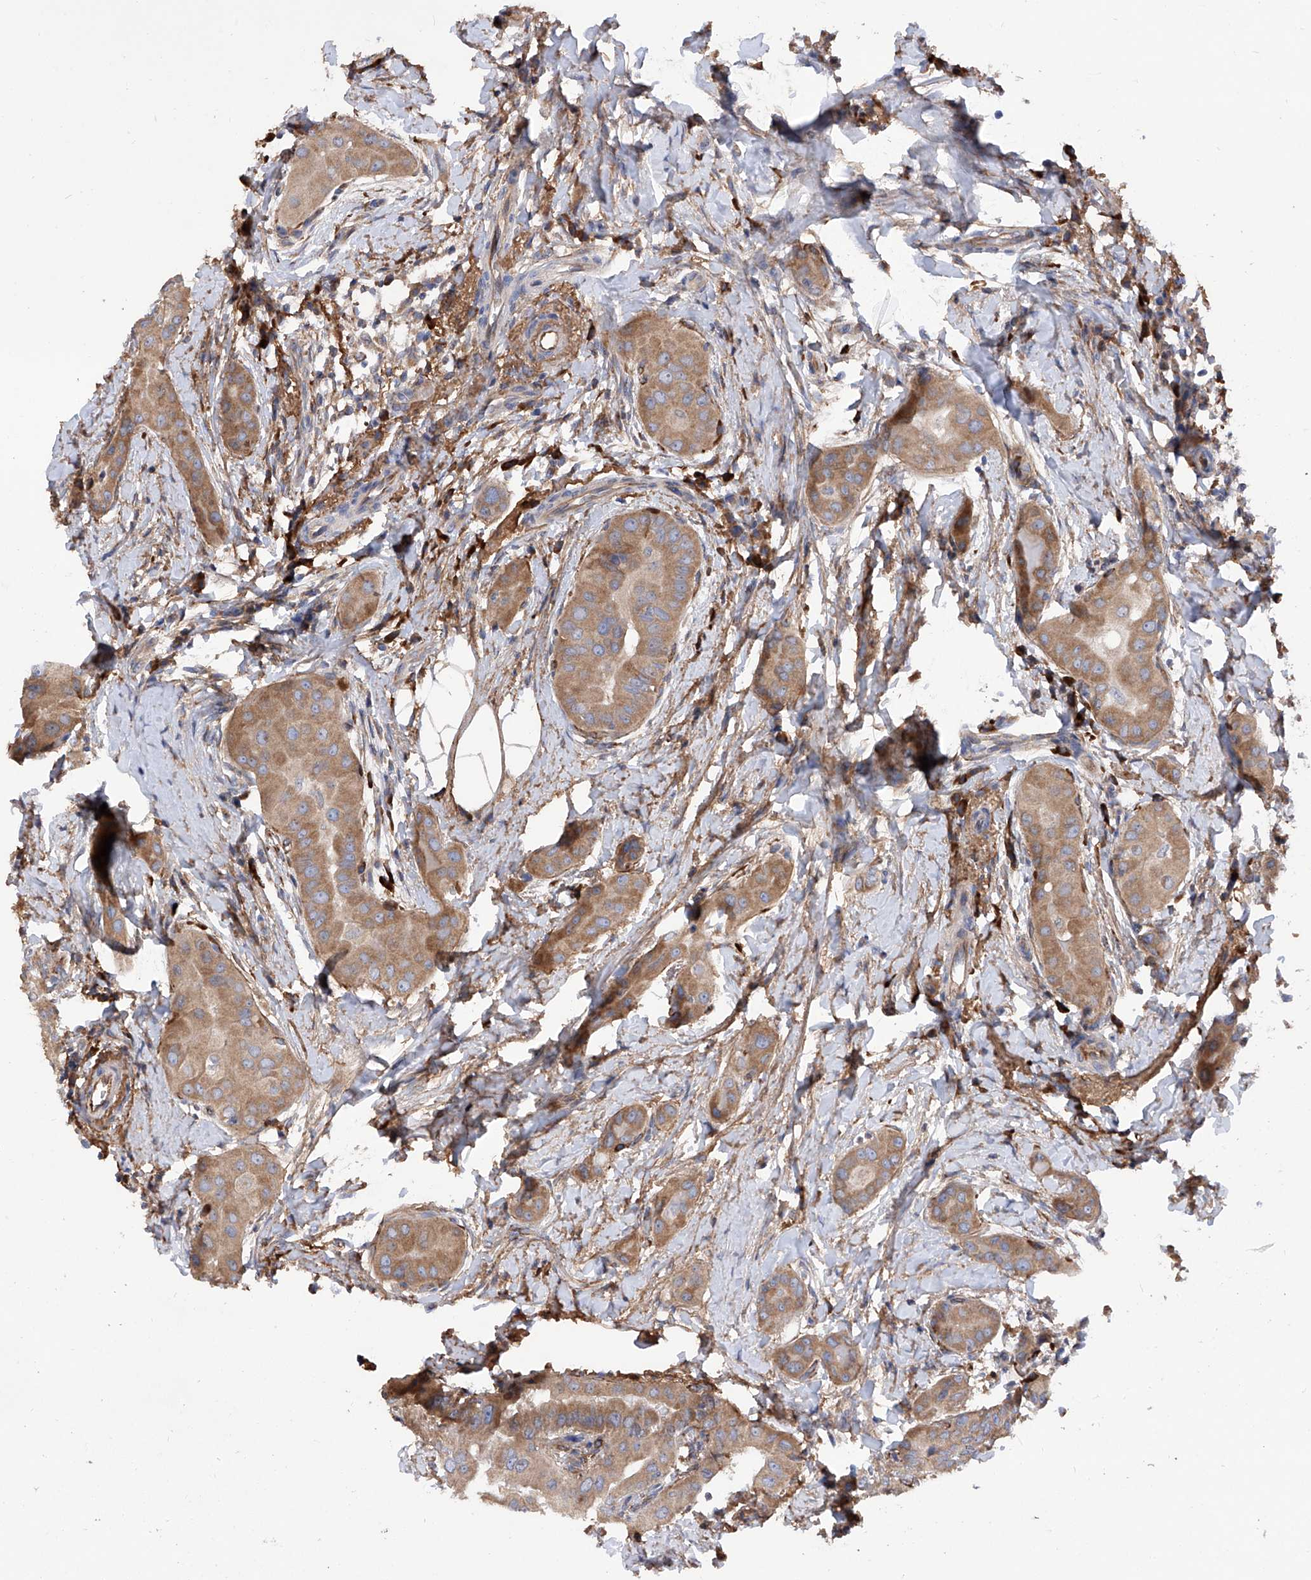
{"staining": {"intensity": "moderate", "quantity": ">75%", "location": "cytoplasmic/membranous"}, "tissue": "thyroid cancer", "cell_type": "Tumor cells", "image_type": "cancer", "snomed": [{"axis": "morphology", "description": "Papillary adenocarcinoma, NOS"}, {"axis": "topography", "description": "Thyroid gland"}], "caption": "Tumor cells reveal medium levels of moderate cytoplasmic/membranous positivity in about >75% of cells in human thyroid papillary adenocarcinoma.", "gene": "INPP5B", "patient": {"sex": "male", "age": 33}}